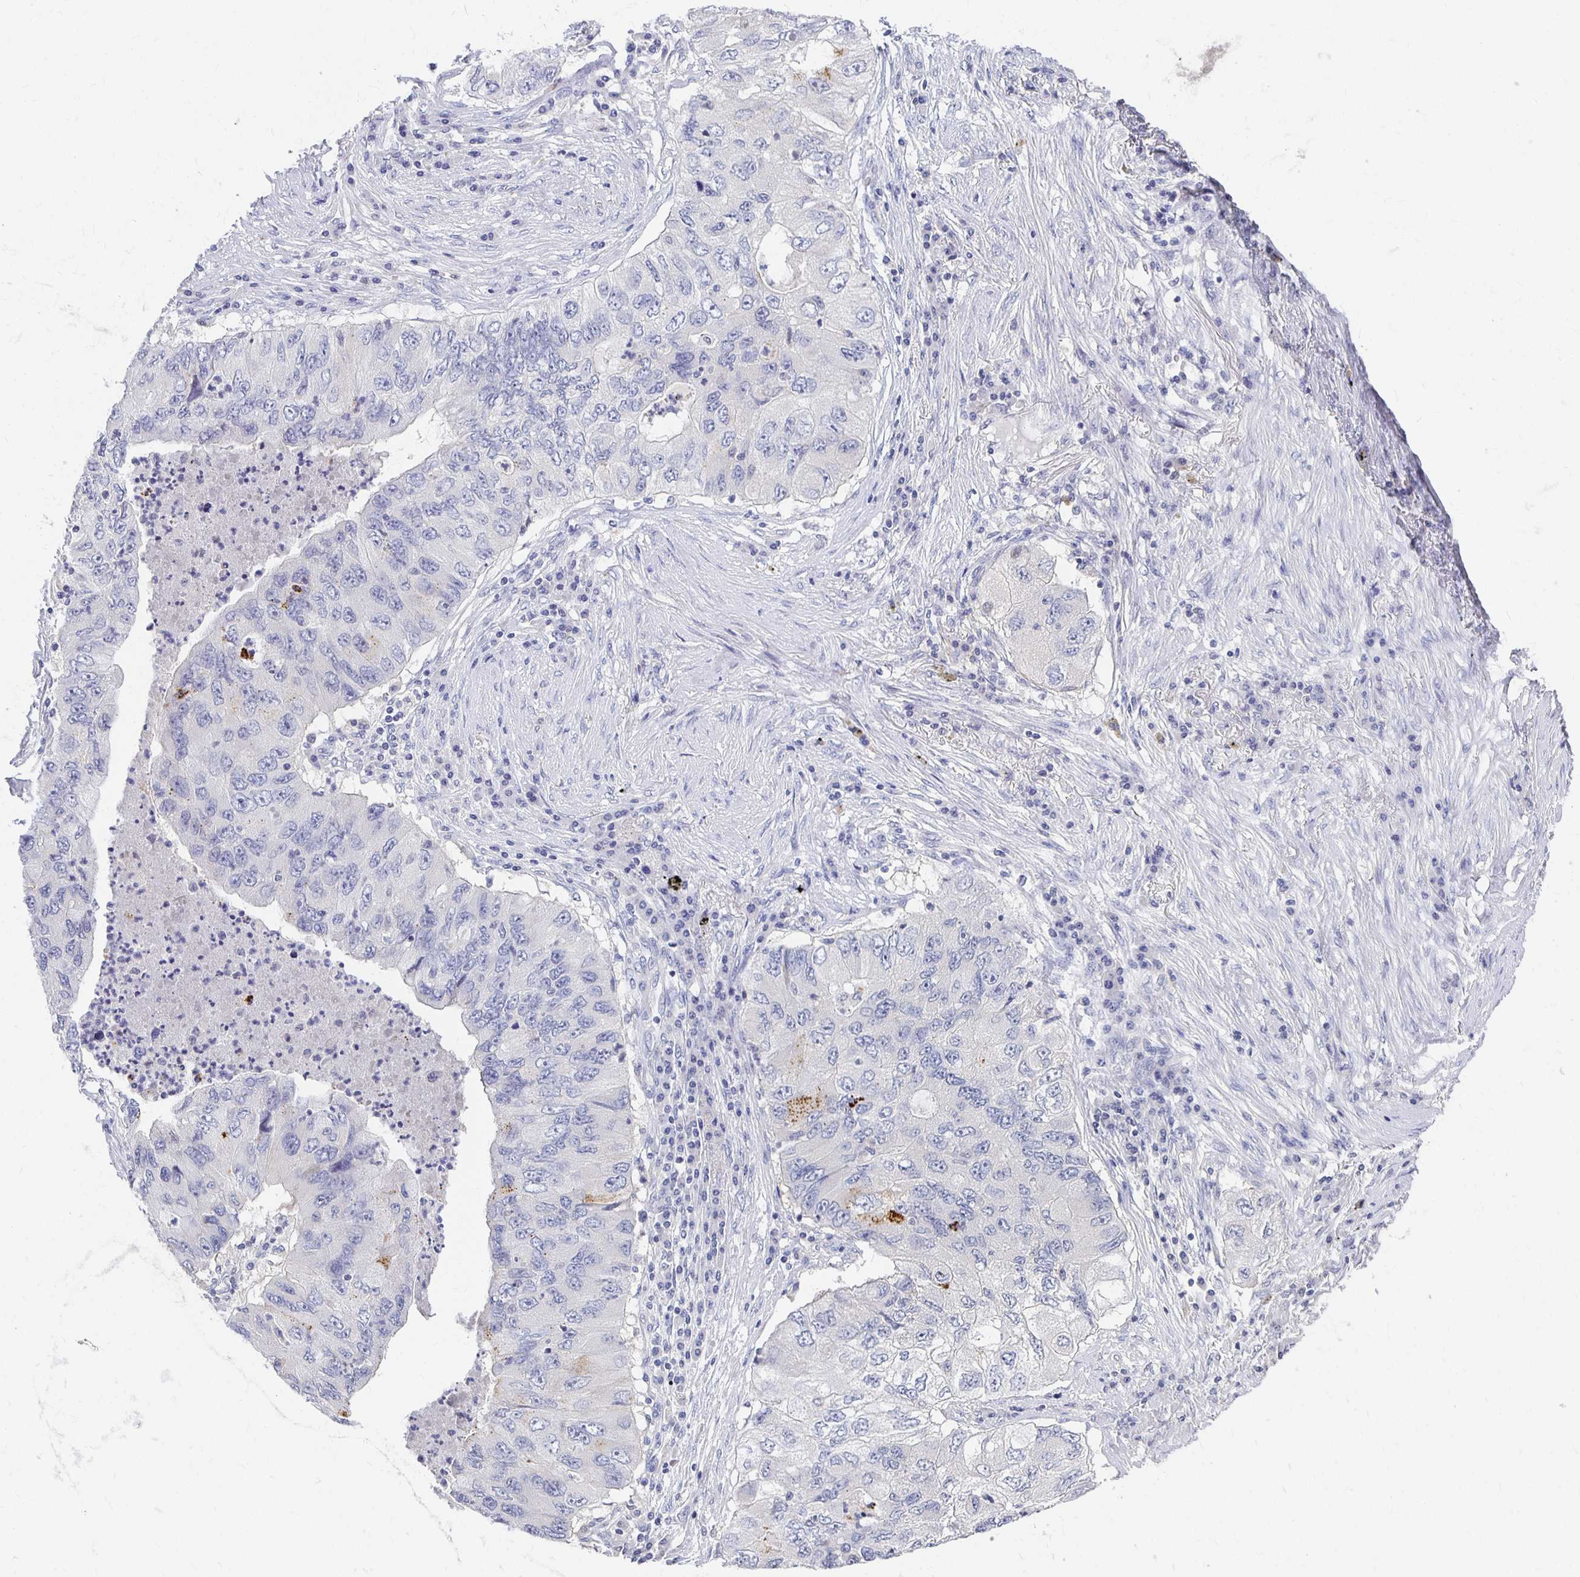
{"staining": {"intensity": "negative", "quantity": "none", "location": "none"}, "tissue": "lung cancer", "cell_type": "Tumor cells", "image_type": "cancer", "snomed": [{"axis": "morphology", "description": "Adenocarcinoma, NOS"}, {"axis": "morphology", "description": "Adenocarcinoma, metastatic, NOS"}, {"axis": "topography", "description": "Lymph node"}, {"axis": "topography", "description": "Lung"}], "caption": "This is an immunohistochemistry (IHC) image of adenocarcinoma (lung). There is no staining in tumor cells.", "gene": "FKRP", "patient": {"sex": "female", "age": 54}}